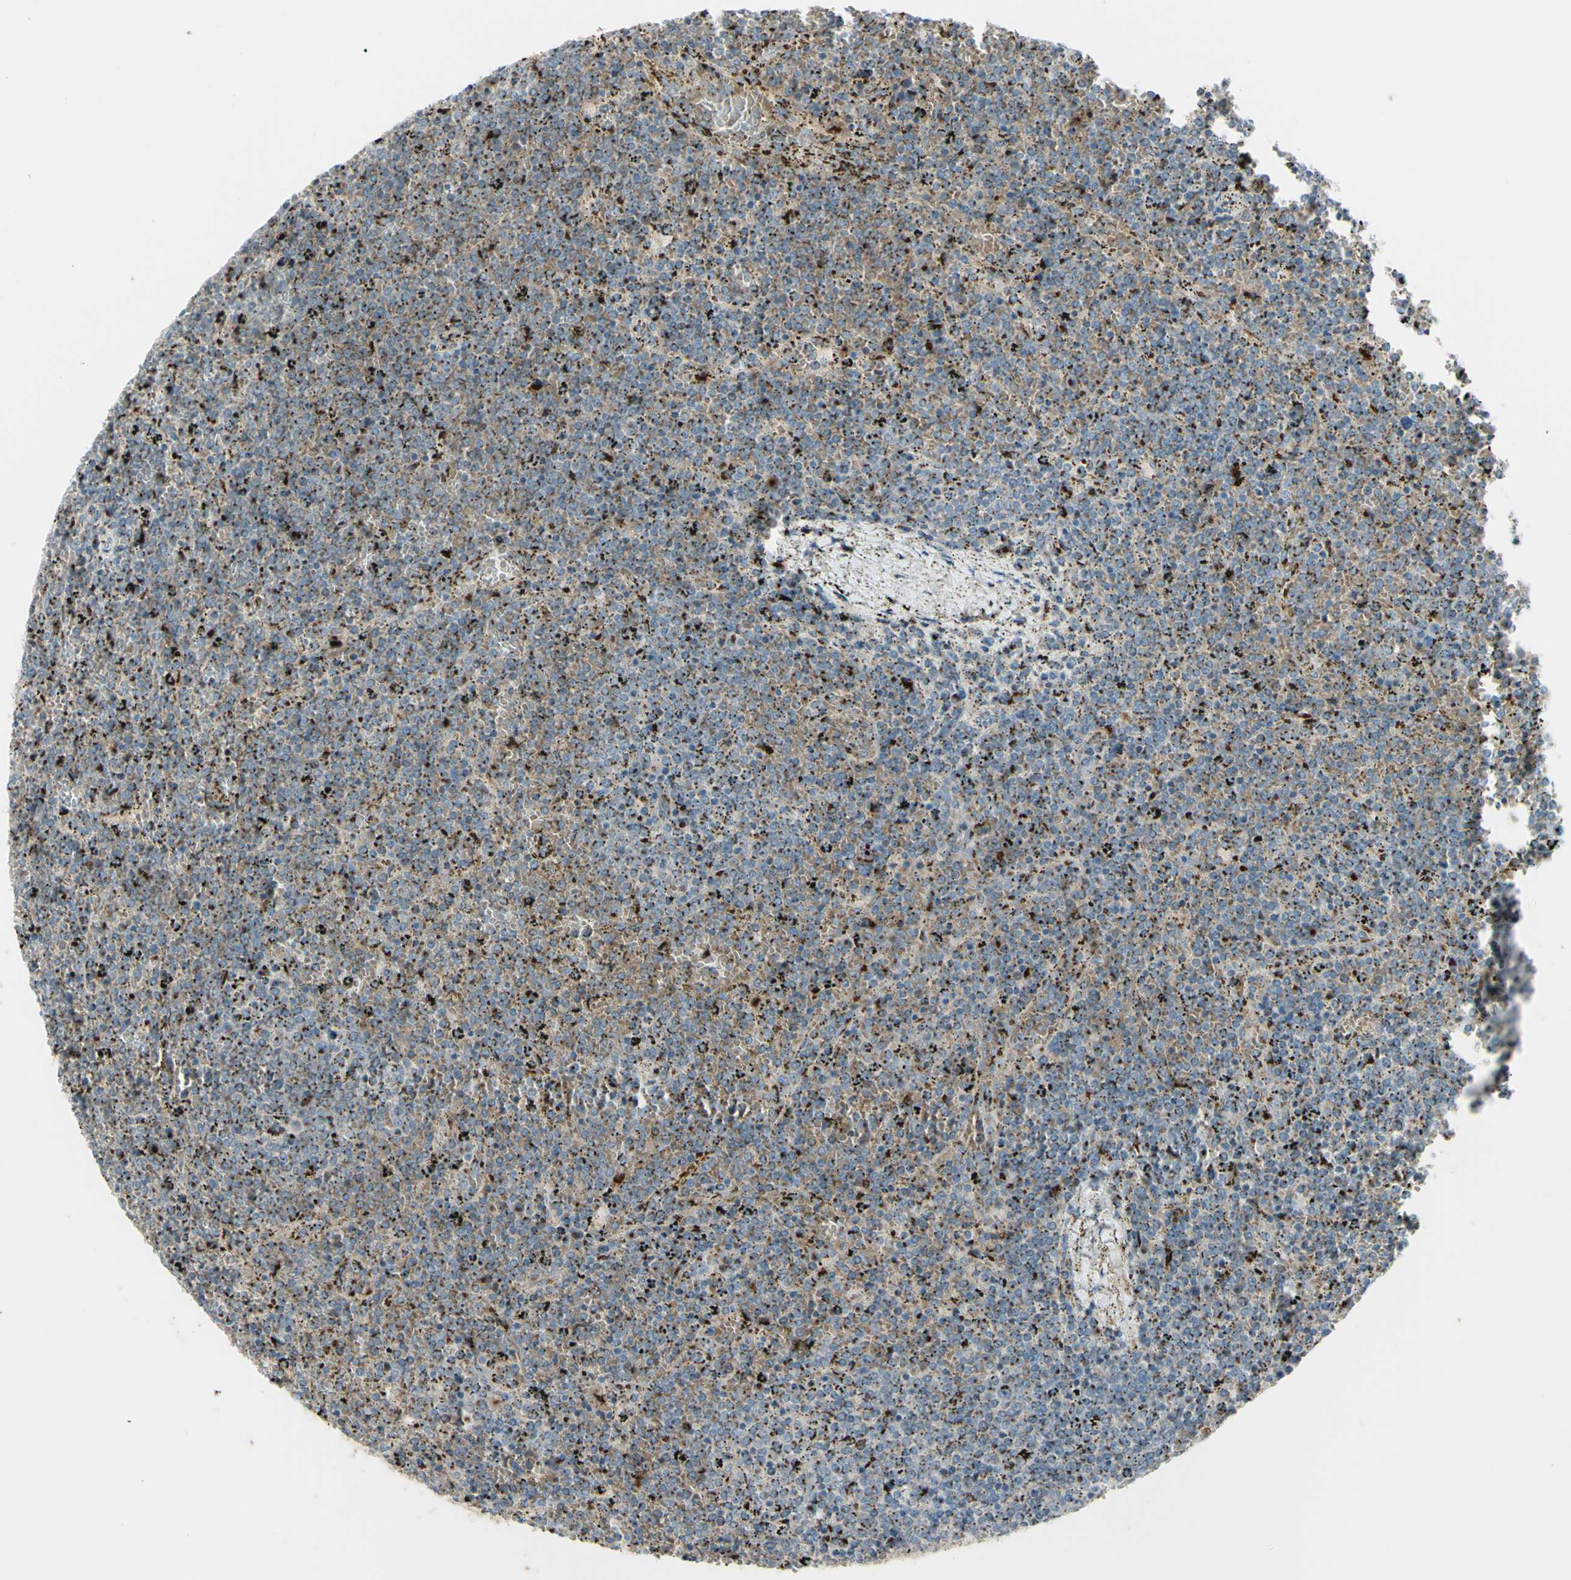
{"staining": {"intensity": "moderate", "quantity": ">75%", "location": "cytoplasmic/membranous"}, "tissue": "lymphoma", "cell_type": "Tumor cells", "image_type": "cancer", "snomed": [{"axis": "morphology", "description": "Malignant lymphoma, non-Hodgkin's type, Low grade"}, {"axis": "topography", "description": "Spleen"}], "caption": "There is medium levels of moderate cytoplasmic/membranous expression in tumor cells of lymphoma, as demonstrated by immunohistochemical staining (brown color).", "gene": "BPNT2", "patient": {"sex": "female", "age": 77}}